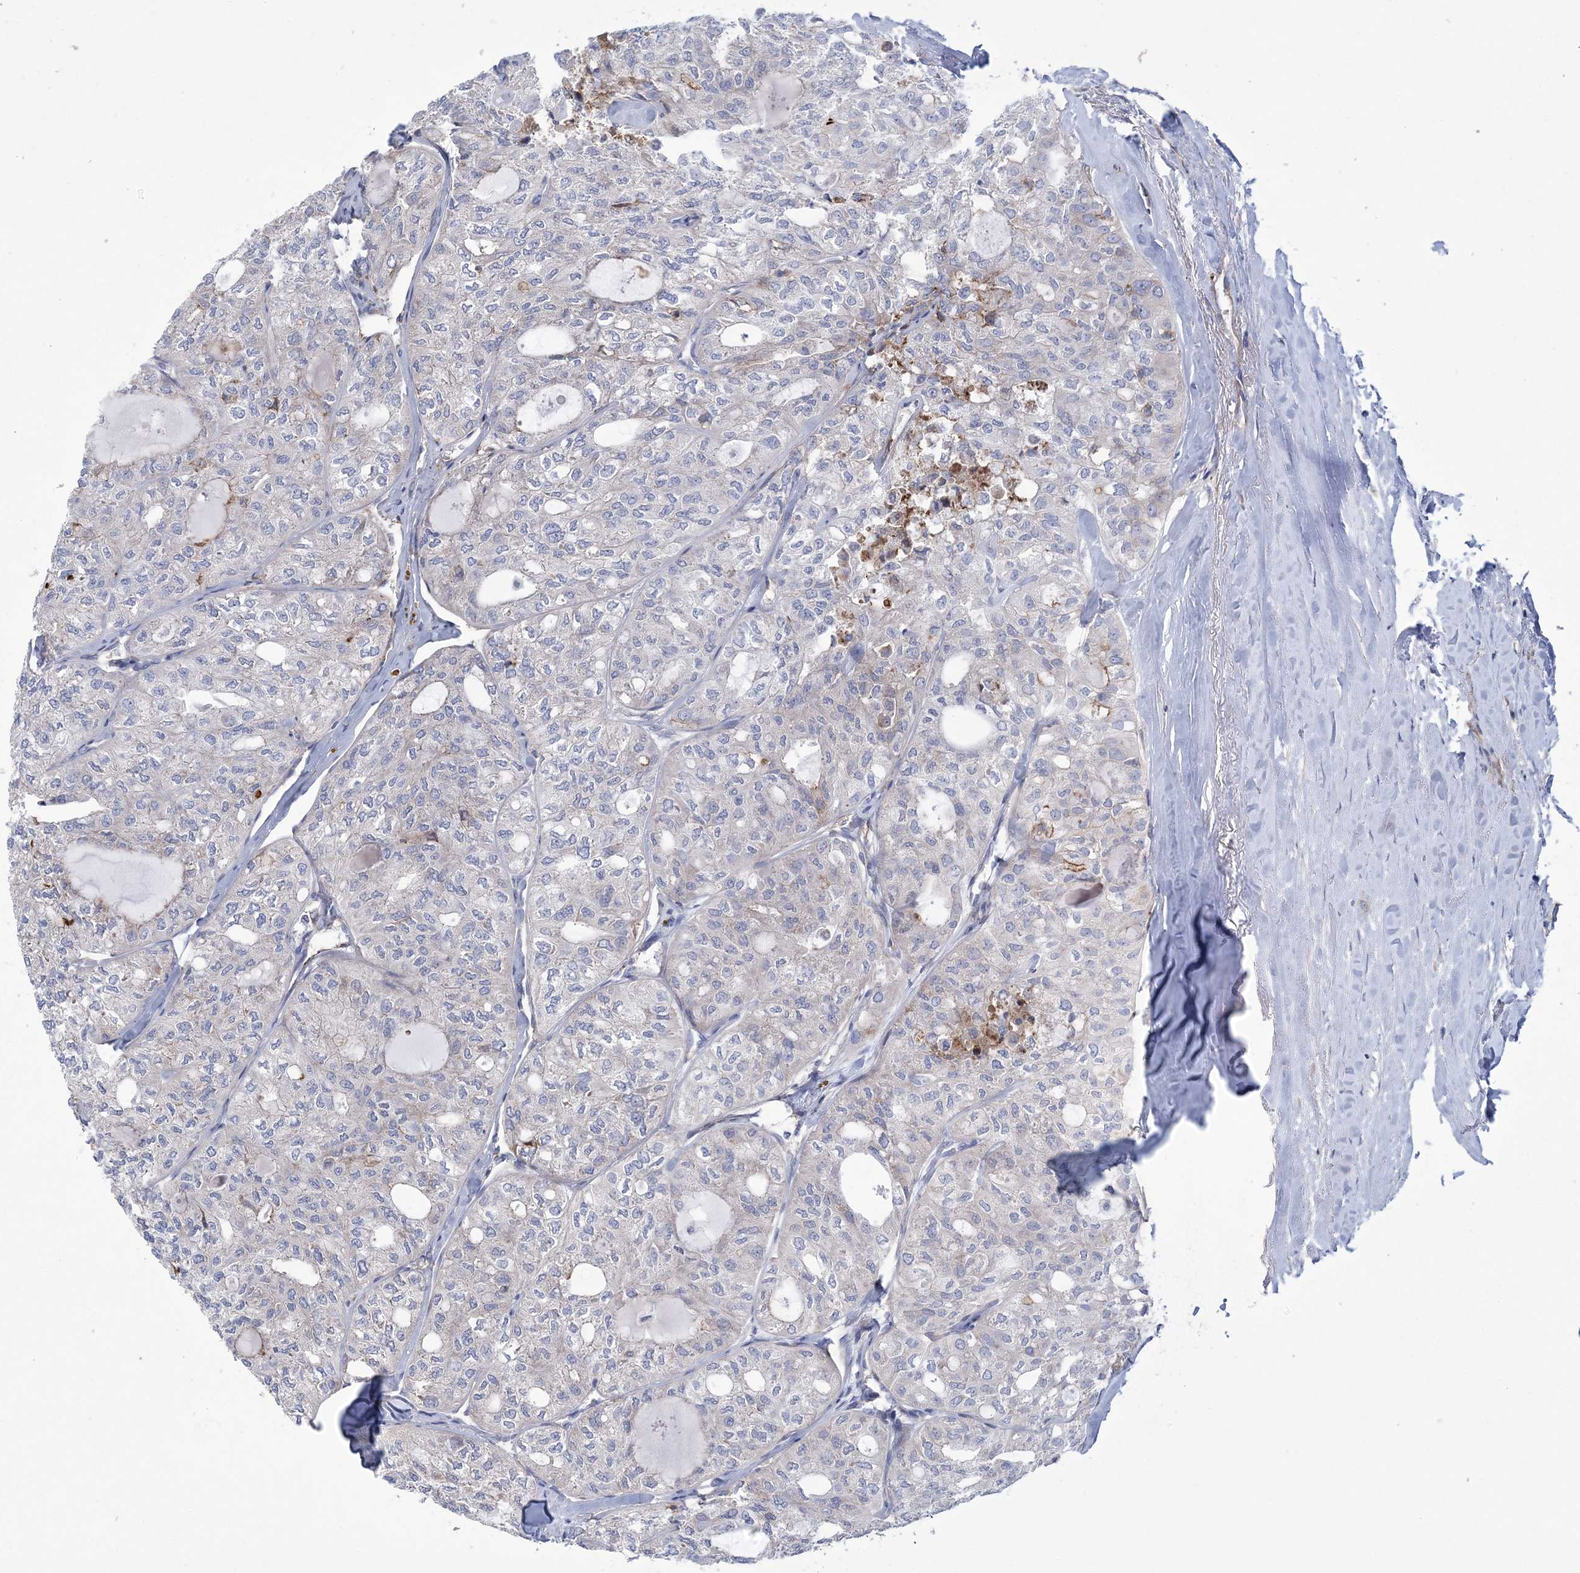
{"staining": {"intensity": "moderate", "quantity": "<25%", "location": "cytoplasmic/membranous"}, "tissue": "thyroid cancer", "cell_type": "Tumor cells", "image_type": "cancer", "snomed": [{"axis": "morphology", "description": "Follicular adenoma carcinoma, NOS"}, {"axis": "topography", "description": "Thyroid gland"}], "caption": "The histopathology image displays a brown stain indicating the presence of a protein in the cytoplasmic/membranous of tumor cells in thyroid cancer (follicular adenoma carcinoma).", "gene": "ARSJ", "patient": {"sex": "male", "age": 75}}